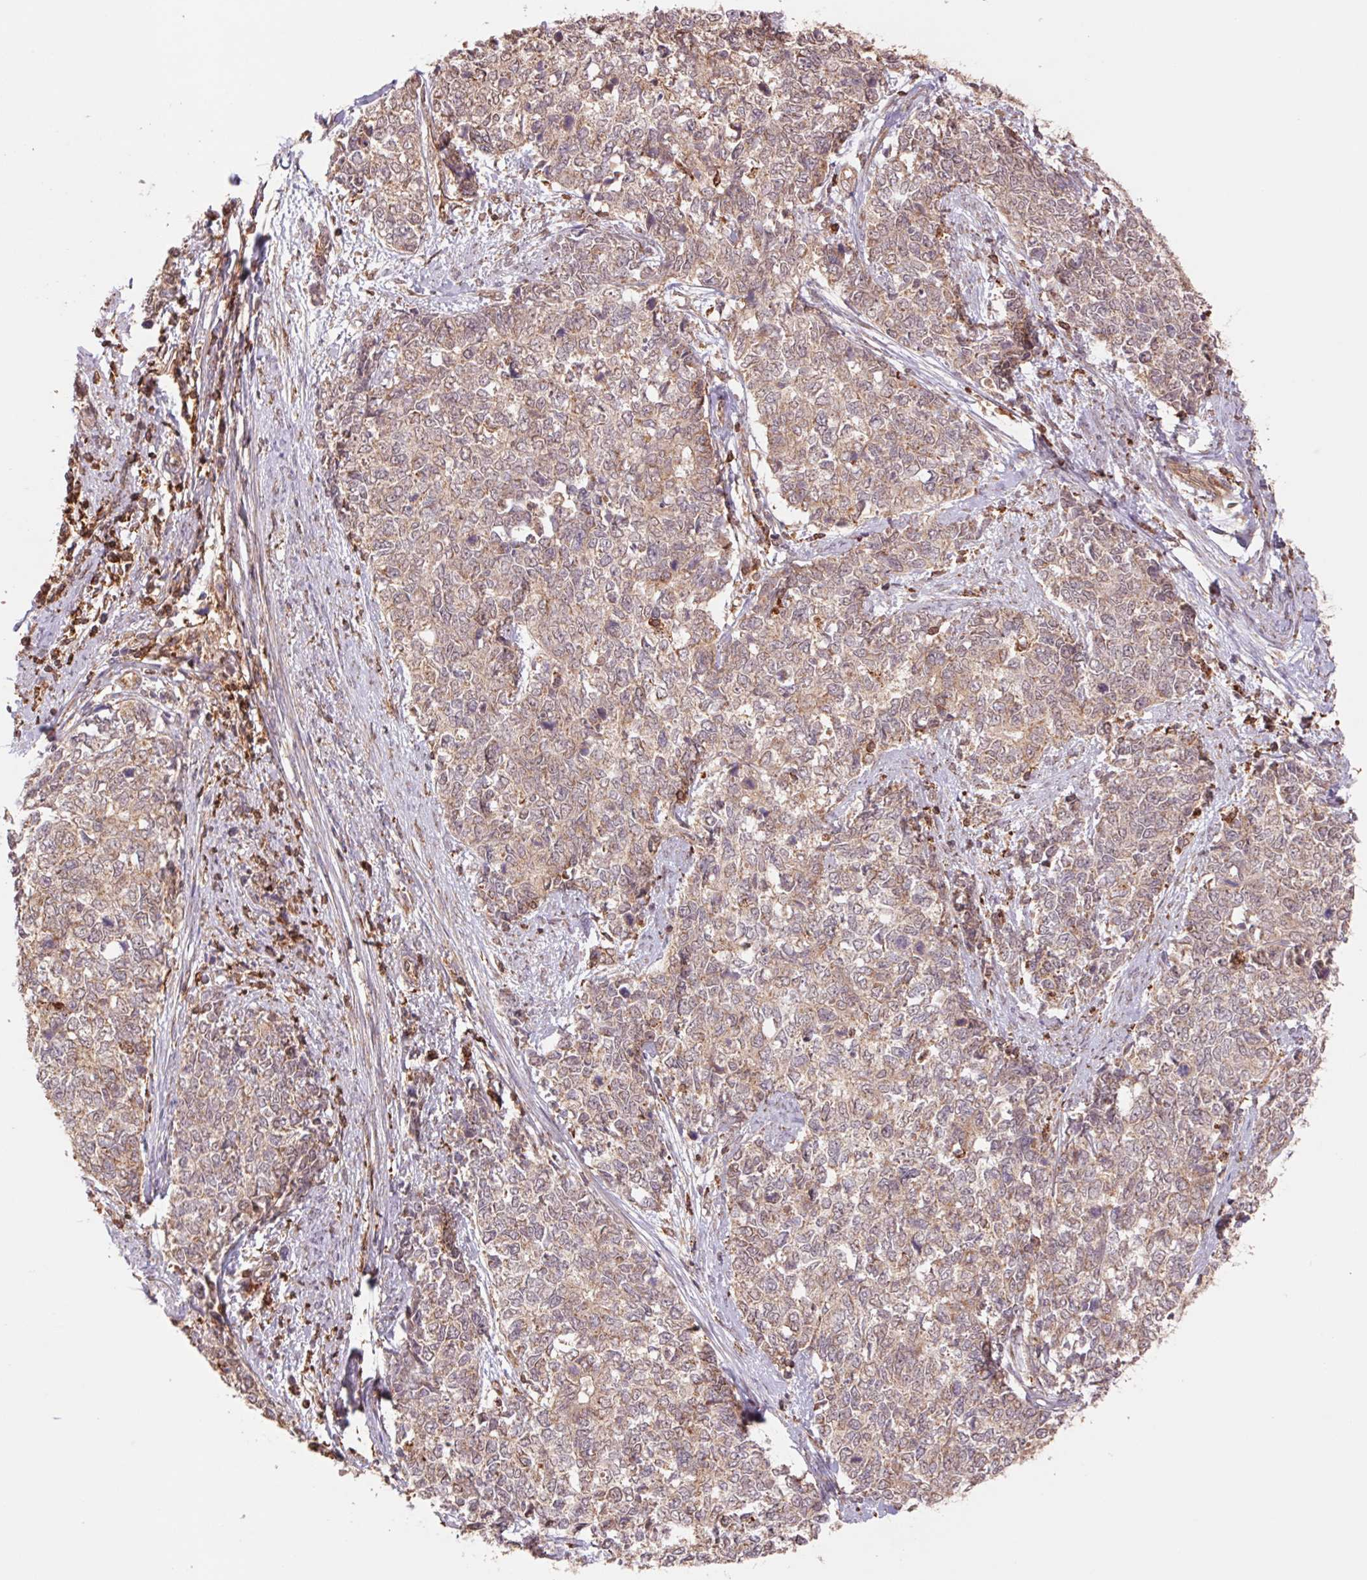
{"staining": {"intensity": "weak", "quantity": ">75%", "location": "cytoplasmic/membranous"}, "tissue": "cervical cancer", "cell_type": "Tumor cells", "image_type": "cancer", "snomed": [{"axis": "morphology", "description": "Adenocarcinoma, NOS"}, {"axis": "topography", "description": "Cervix"}], "caption": "Human cervical cancer stained with a protein marker shows weak staining in tumor cells.", "gene": "URM1", "patient": {"sex": "female", "age": 63}}